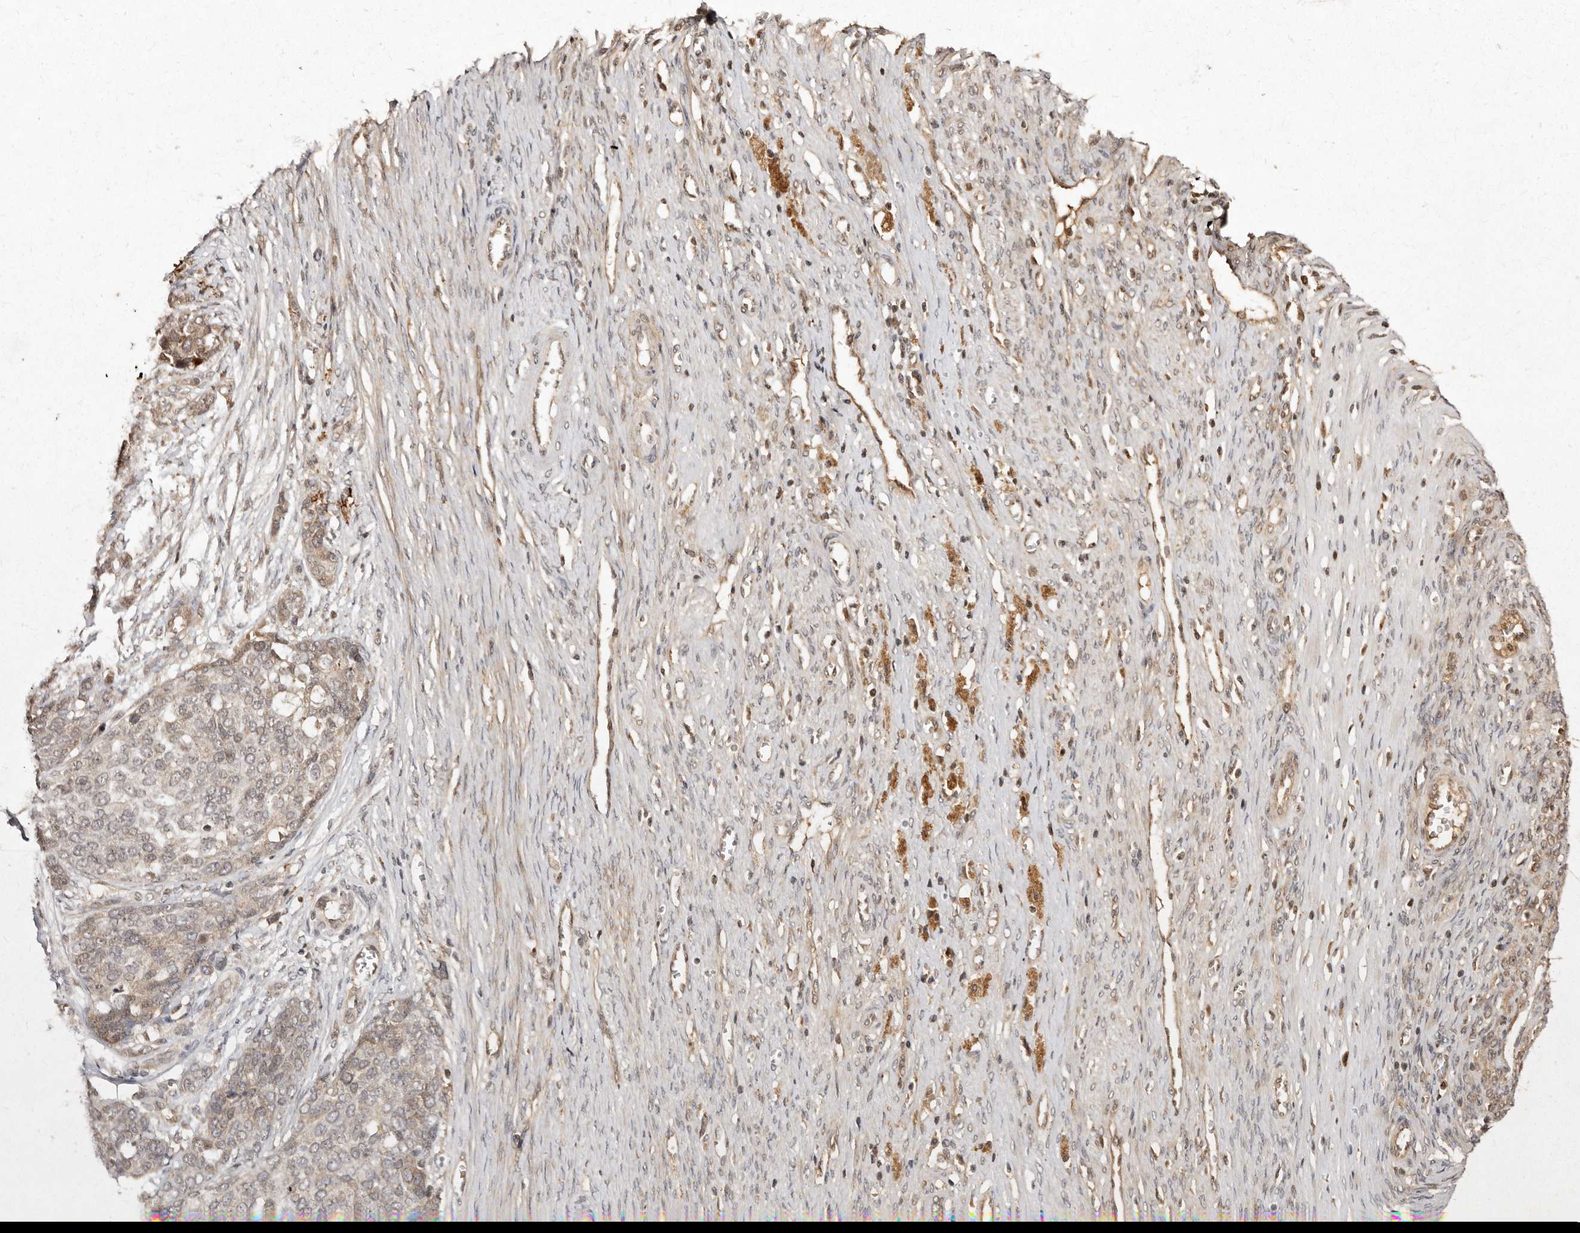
{"staining": {"intensity": "weak", "quantity": "25%-75%", "location": "cytoplasmic/membranous"}, "tissue": "ovarian cancer", "cell_type": "Tumor cells", "image_type": "cancer", "snomed": [{"axis": "morphology", "description": "Cystadenocarcinoma, serous, NOS"}, {"axis": "topography", "description": "Ovary"}], "caption": "Immunohistochemistry (IHC) of human ovarian cancer displays low levels of weak cytoplasmic/membranous expression in about 25%-75% of tumor cells. The protein is shown in brown color, while the nuclei are stained blue.", "gene": "LCORL", "patient": {"sex": "female", "age": 44}}